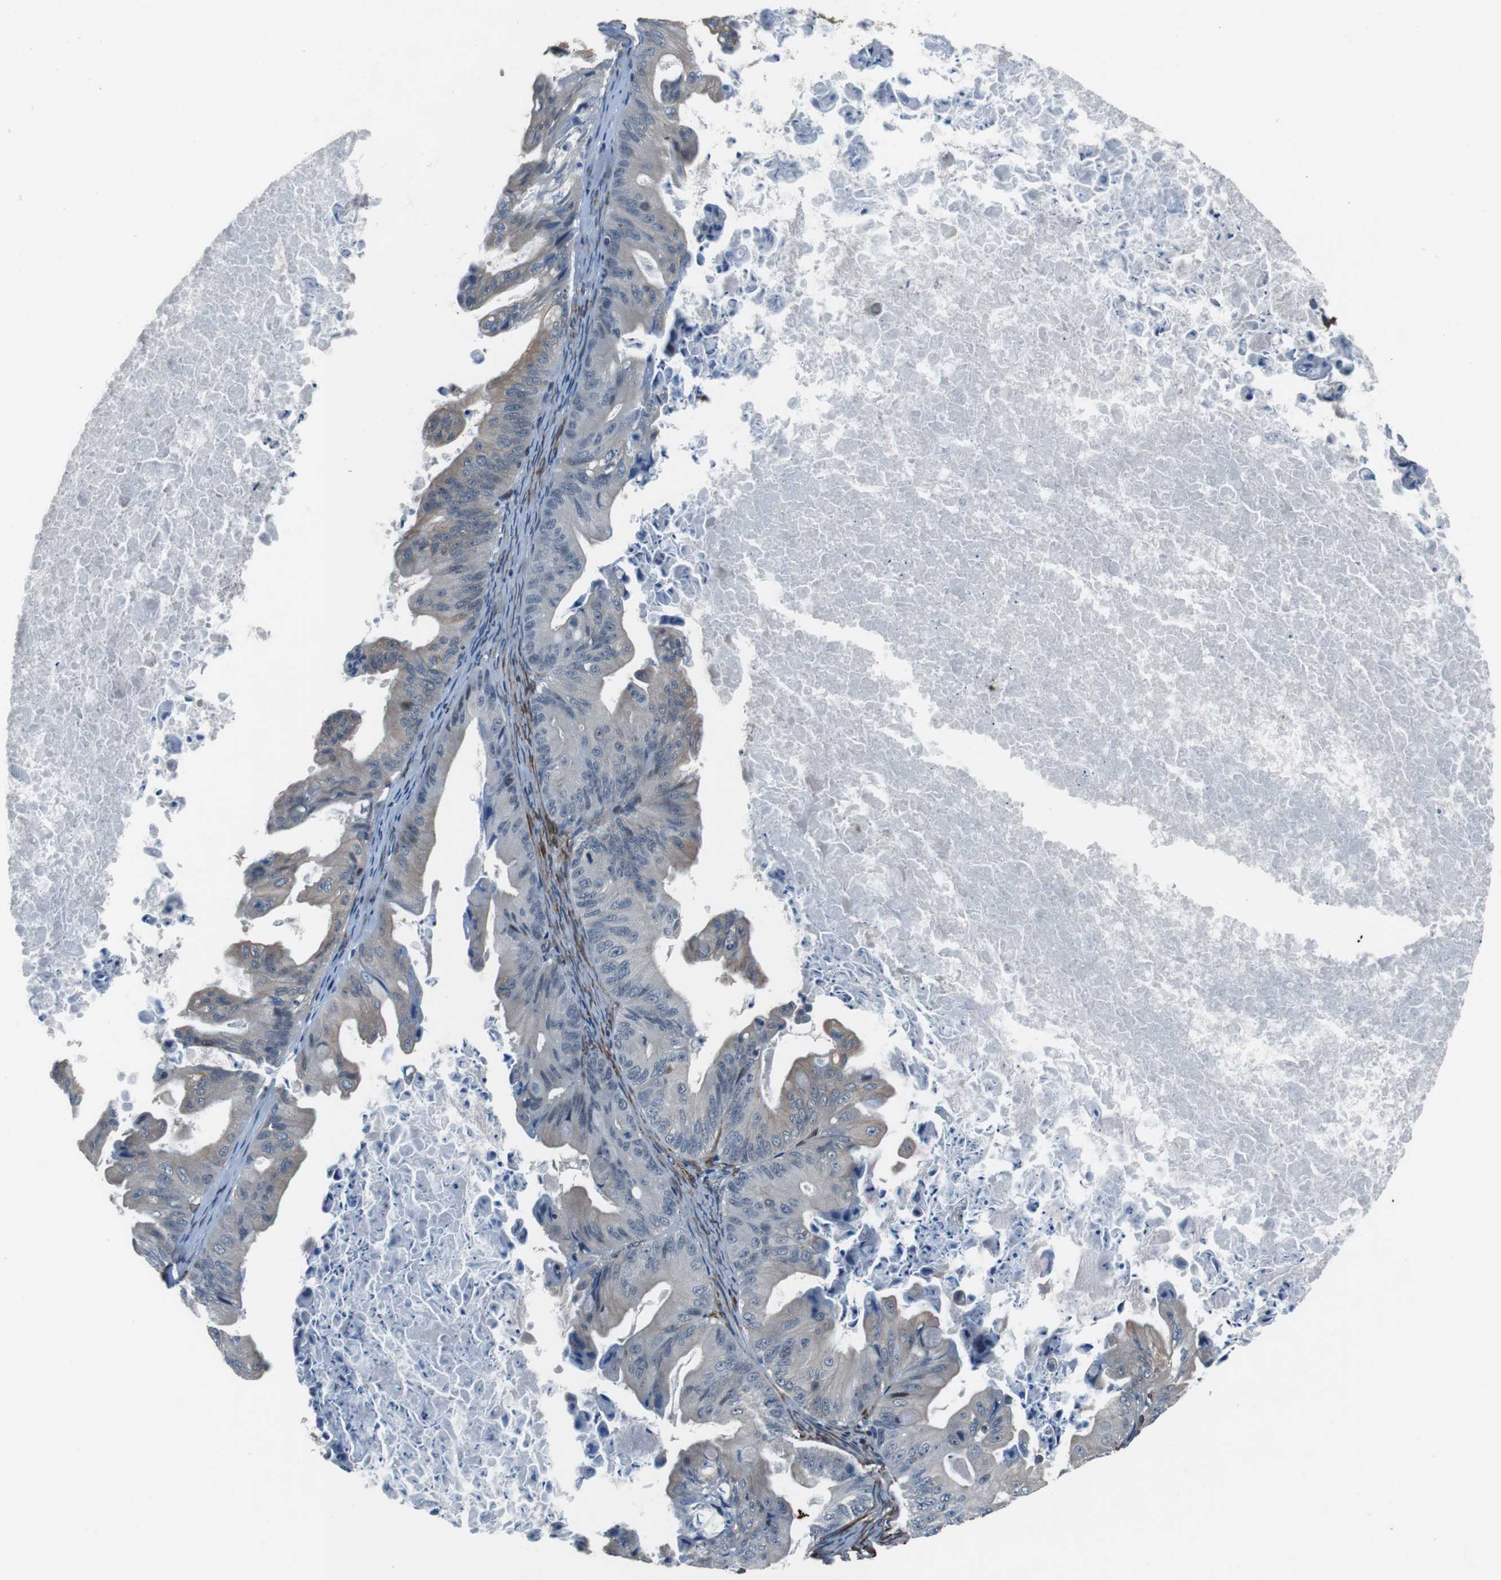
{"staining": {"intensity": "negative", "quantity": "none", "location": "none"}, "tissue": "ovarian cancer", "cell_type": "Tumor cells", "image_type": "cancer", "snomed": [{"axis": "morphology", "description": "Cystadenocarcinoma, mucinous, NOS"}, {"axis": "topography", "description": "Ovary"}], "caption": "An image of human mucinous cystadenocarcinoma (ovarian) is negative for staining in tumor cells.", "gene": "LRRC49", "patient": {"sex": "female", "age": 37}}